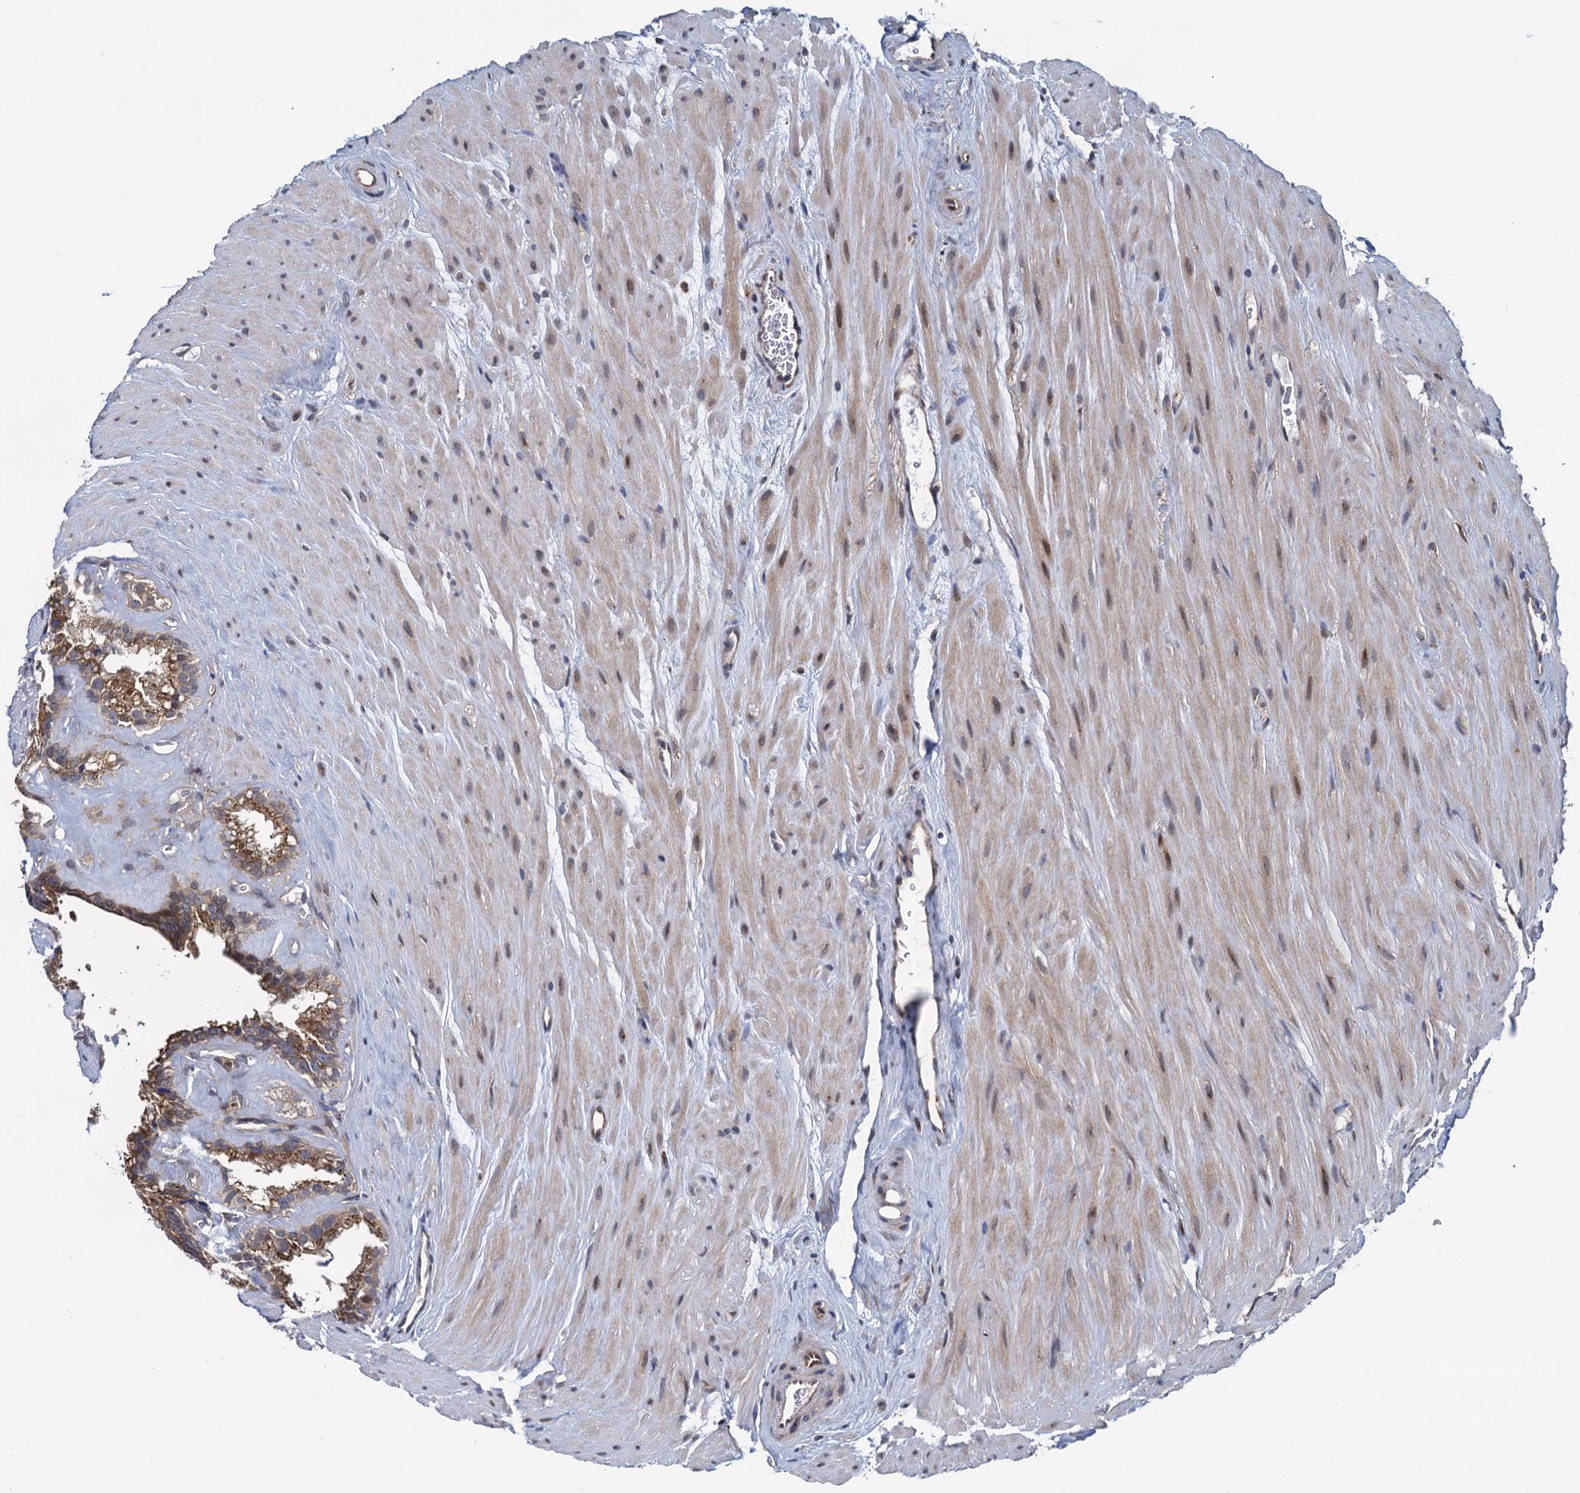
{"staining": {"intensity": "moderate", "quantity": ">75%", "location": "cytoplasmic/membranous,nuclear"}, "tissue": "seminal vesicle", "cell_type": "Glandular cells", "image_type": "normal", "snomed": [{"axis": "morphology", "description": "Normal tissue, NOS"}, {"axis": "topography", "description": "Prostate"}, {"axis": "topography", "description": "Seminal veicle"}], "caption": "Seminal vesicle stained with DAB (3,3'-diaminobenzidine) immunohistochemistry shows medium levels of moderate cytoplasmic/membranous,nuclear staining in approximately >75% of glandular cells. (IHC, brightfield microscopy, high magnification).", "gene": "RNF125", "patient": {"sex": "male", "age": 59}}